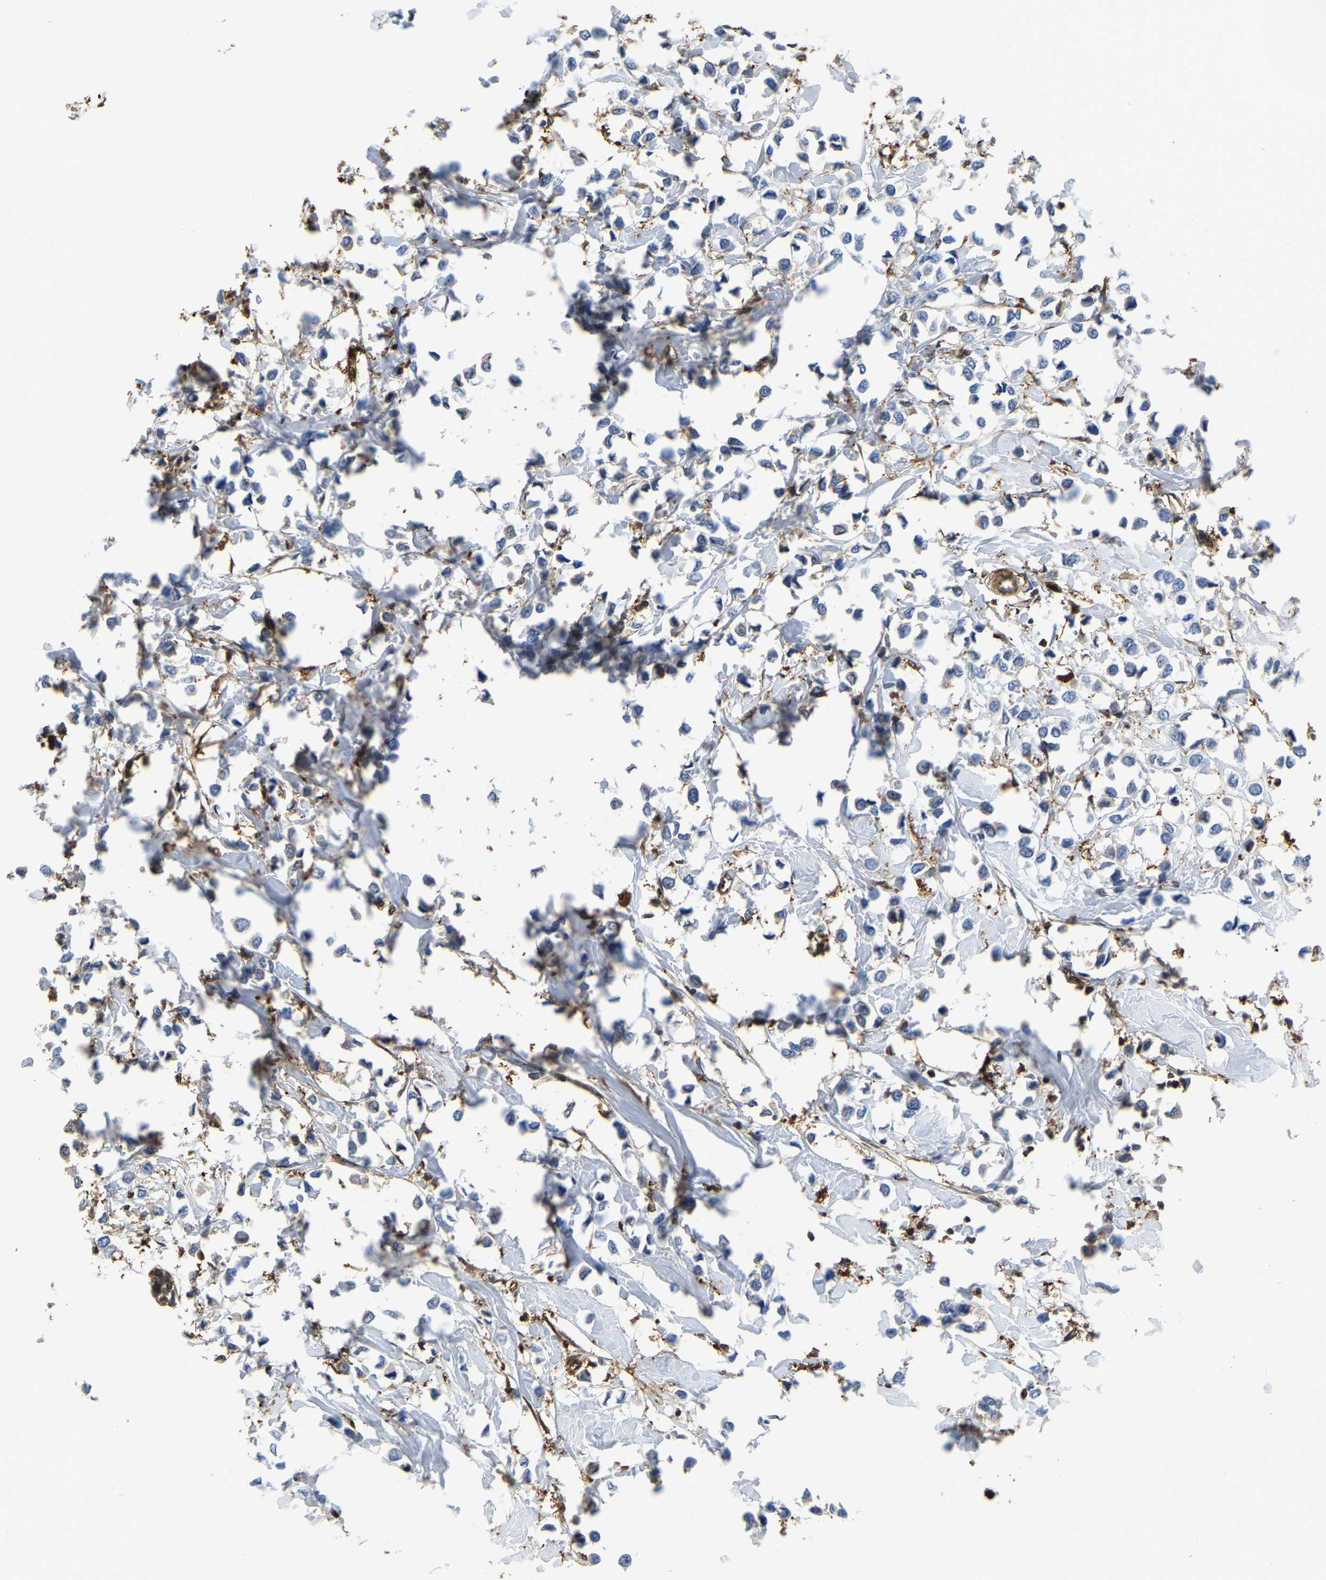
{"staining": {"intensity": "negative", "quantity": "none", "location": "none"}, "tissue": "breast cancer", "cell_type": "Tumor cells", "image_type": "cancer", "snomed": [{"axis": "morphology", "description": "Lobular carcinoma"}, {"axis": "topography", "description": "Breast"}], "caption": "A high-resolution histopathology image shows immunohistochemistry staining of breast cancer (lobular carcinoma), which displays no significant positivity in tumor cells.", "gene": "LDHB", "patient": {"sex": "female", "age": 51}}